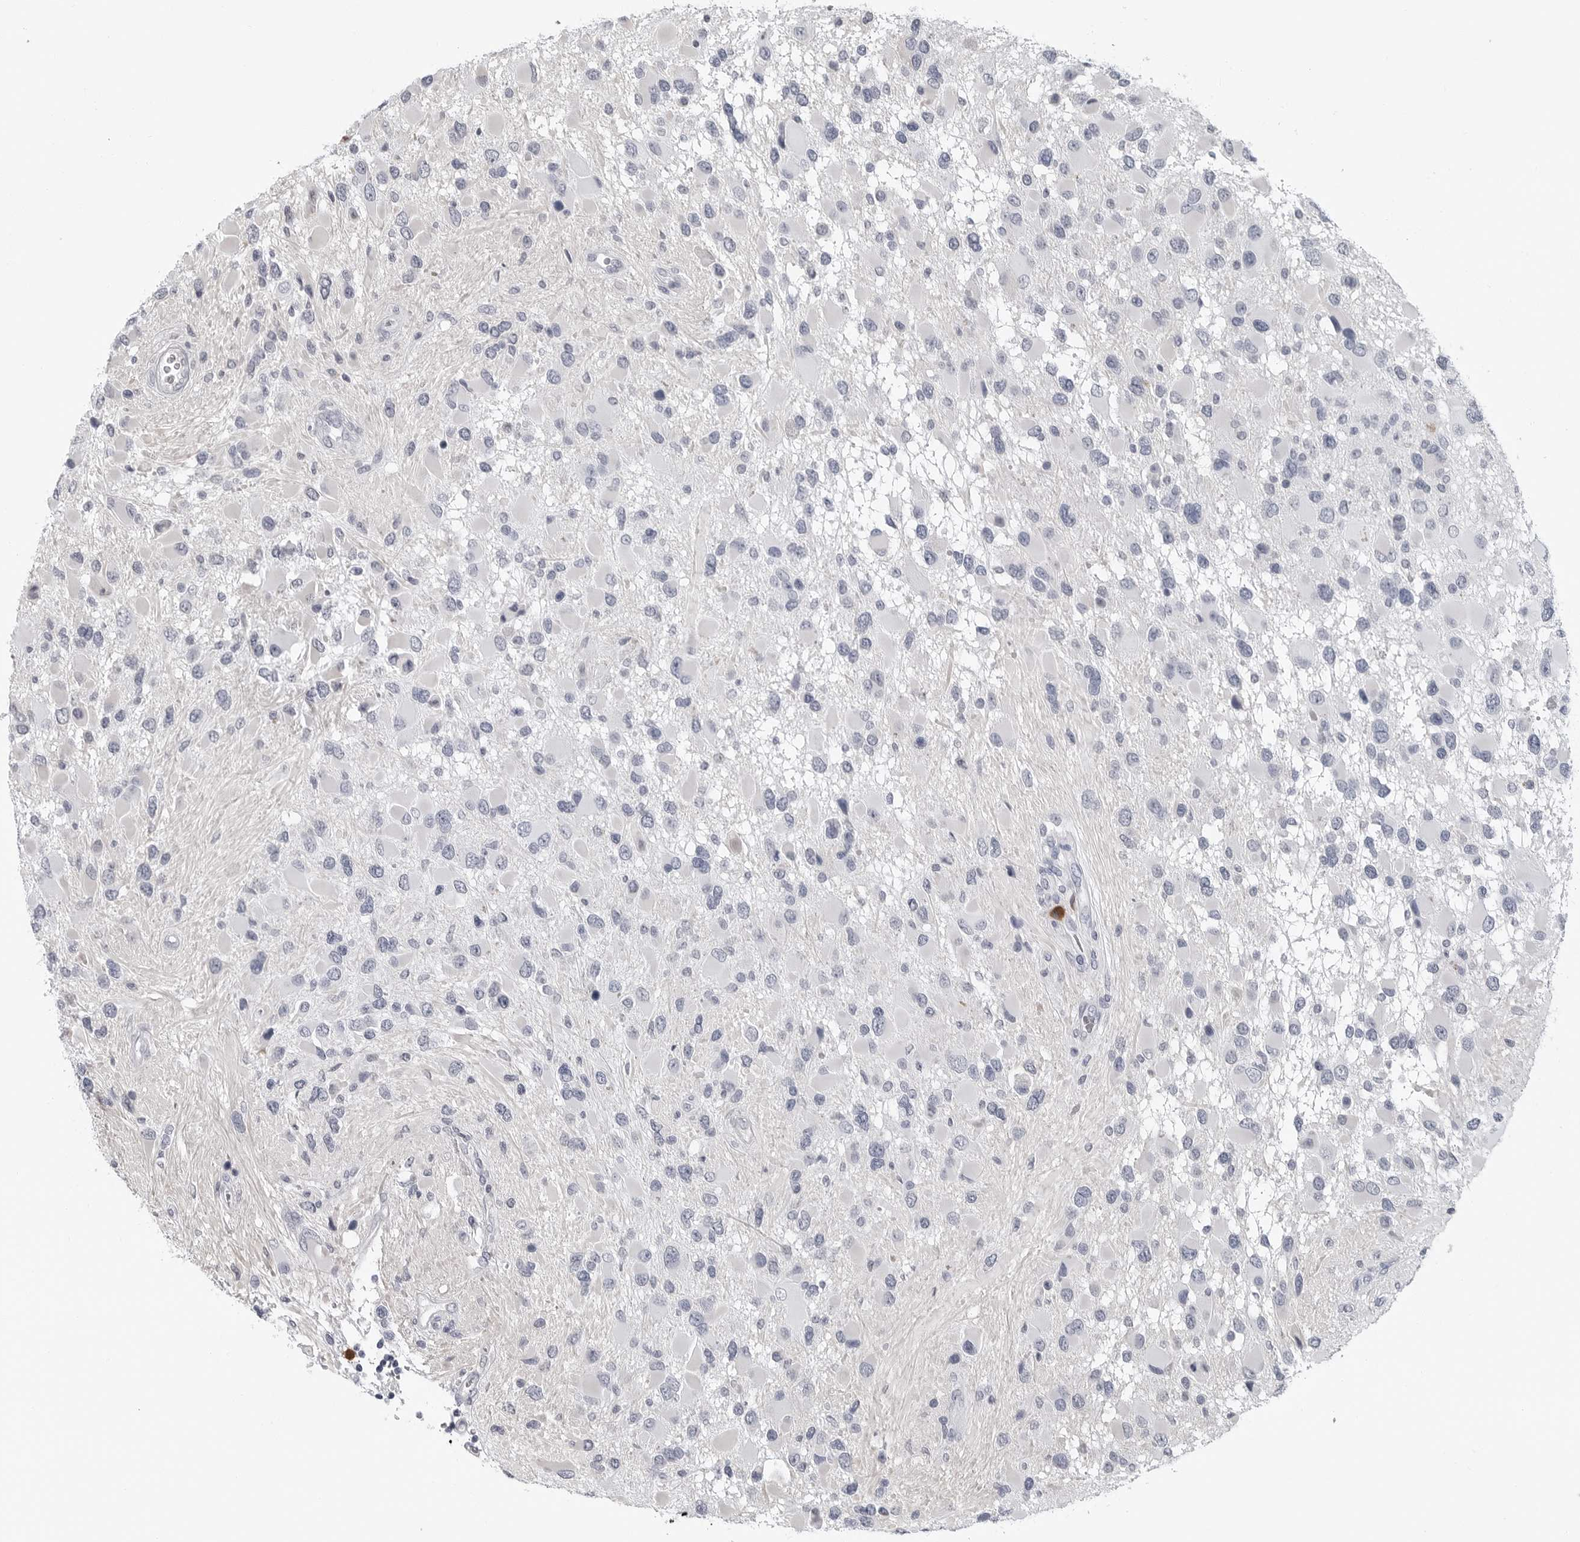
{"staining": {"intensity": "negative", "quantity": "none", "location": "none"}, "tissue": "glioma", "cell_type": "Tumor cells", "image_type": "cancer", "snomed": [{"axis": "morphology", "description": "Glioma, malignant, High grade"}, {"axis": "topography", "description": "Brain"}], "caption": "Immunohistochemical staining of malignant glioma (high-grade) displays no significant positivity in tumor cells. The staining was performed using DAB (3,3'-diaminobenzidine) to visualize the protein expression in brown, while the nuclei were stained in blue with hematoxylin (Magnification: 20x).", "gene": "AMPD1", "patient": {"sex": "male", "age": 53}}